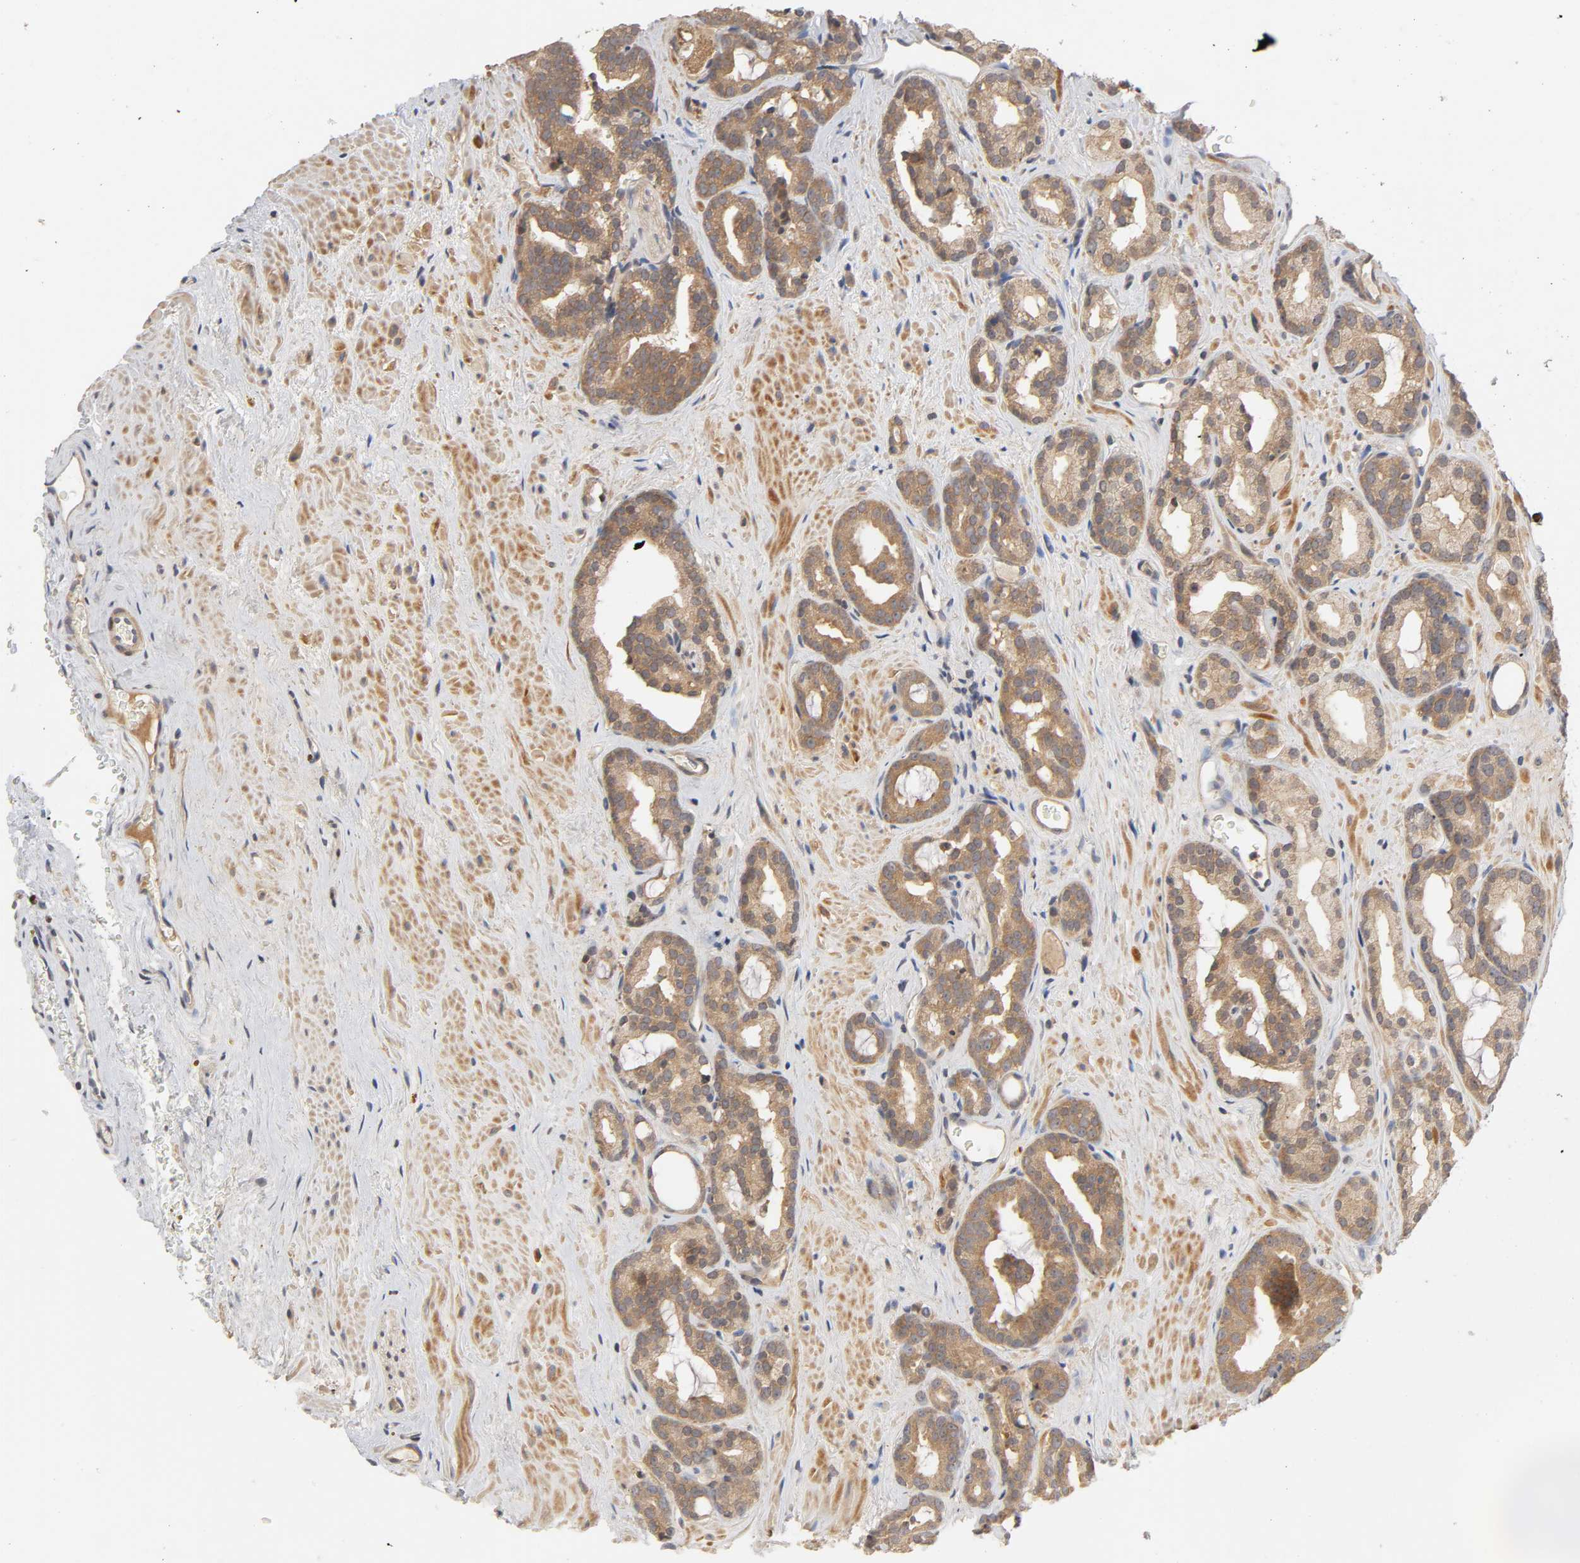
{"staining": {"intensity": "moderate", "quantity": ">75%", "location": "cytoplasmic/membranous"}, "tissue": "prostate cancer", "cell_type": "Tumor cells", "image_type": "cancer", "snomed": [{"axis": "morphology", "description": "Adenocarcinoma, Low grade"}, {"axis": "topography", "description": "Prostate"}], "caption": "This photomicrograph shows immunohistochemistry (IHC) staining of adenocarcinoma (low-grade) (prostate), with medium moderate cytoplasmic/membranous expression in approximately >75% of tumor cells.", "gene": "CPB2", "patient": {"sex": "male", "age": 63}}